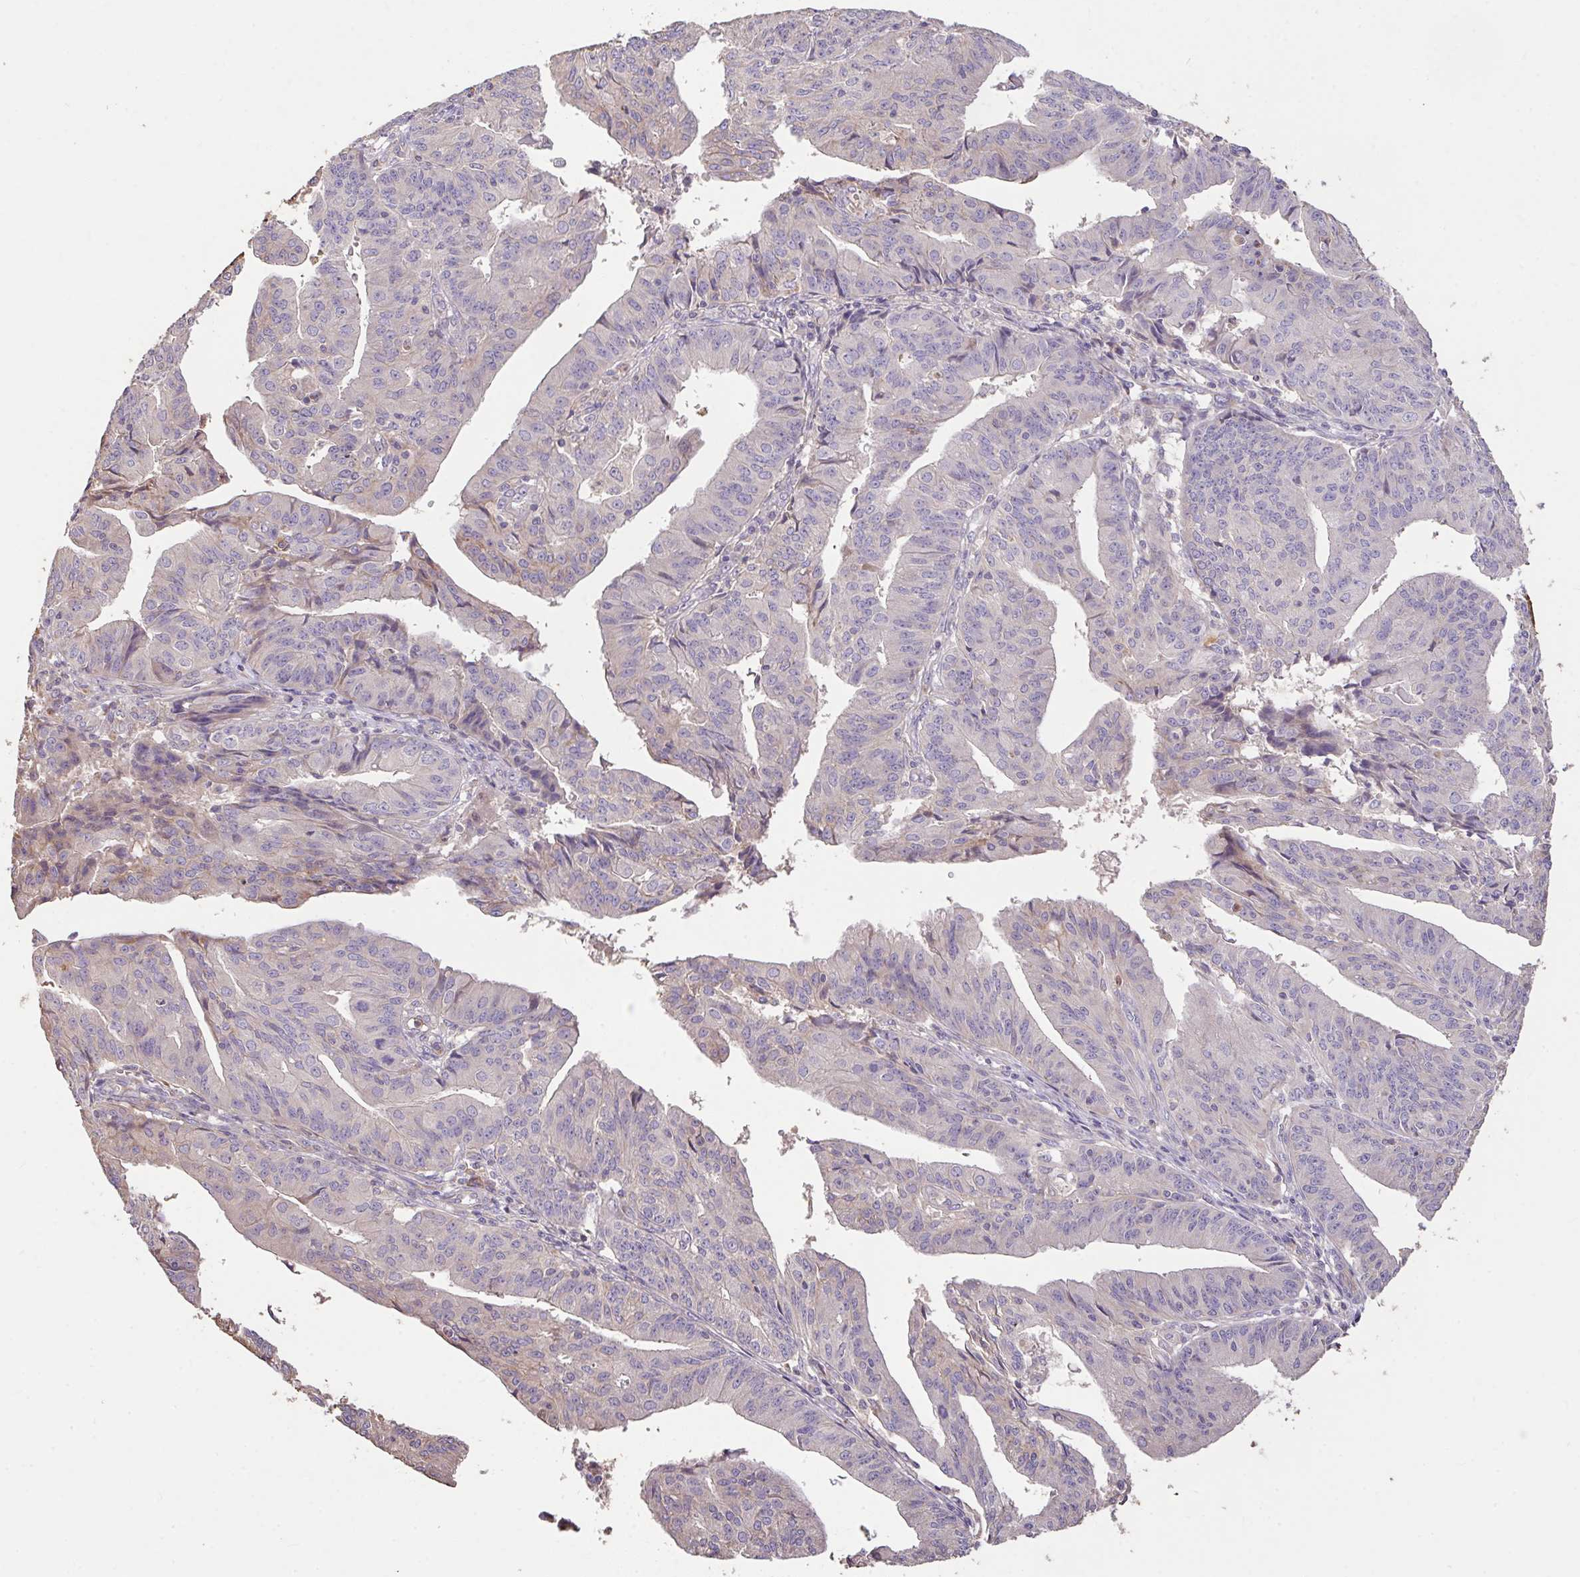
{"staining": {"intensity": "negative", "quantity": "none", "location": "none"}, "tissue": "endometrial cancer", "cell_type": "Tumor cells", "image_type": "cancer", "snomed": [{"axis": "morphology", "description": "Adenocarcinoma, NOS"}, {"axis": "topography", "description": "Endometrium"}], "caption": "Immunohistochemistry (IHC) histopathology image of neoplastic tissue: endometrial cancer (adenocarcinoma) stained with DAB demonstrates no significant protein expression in tumor cells.", "gene": "FCER1A", "patient": {"sex": "female", "age": 56}}